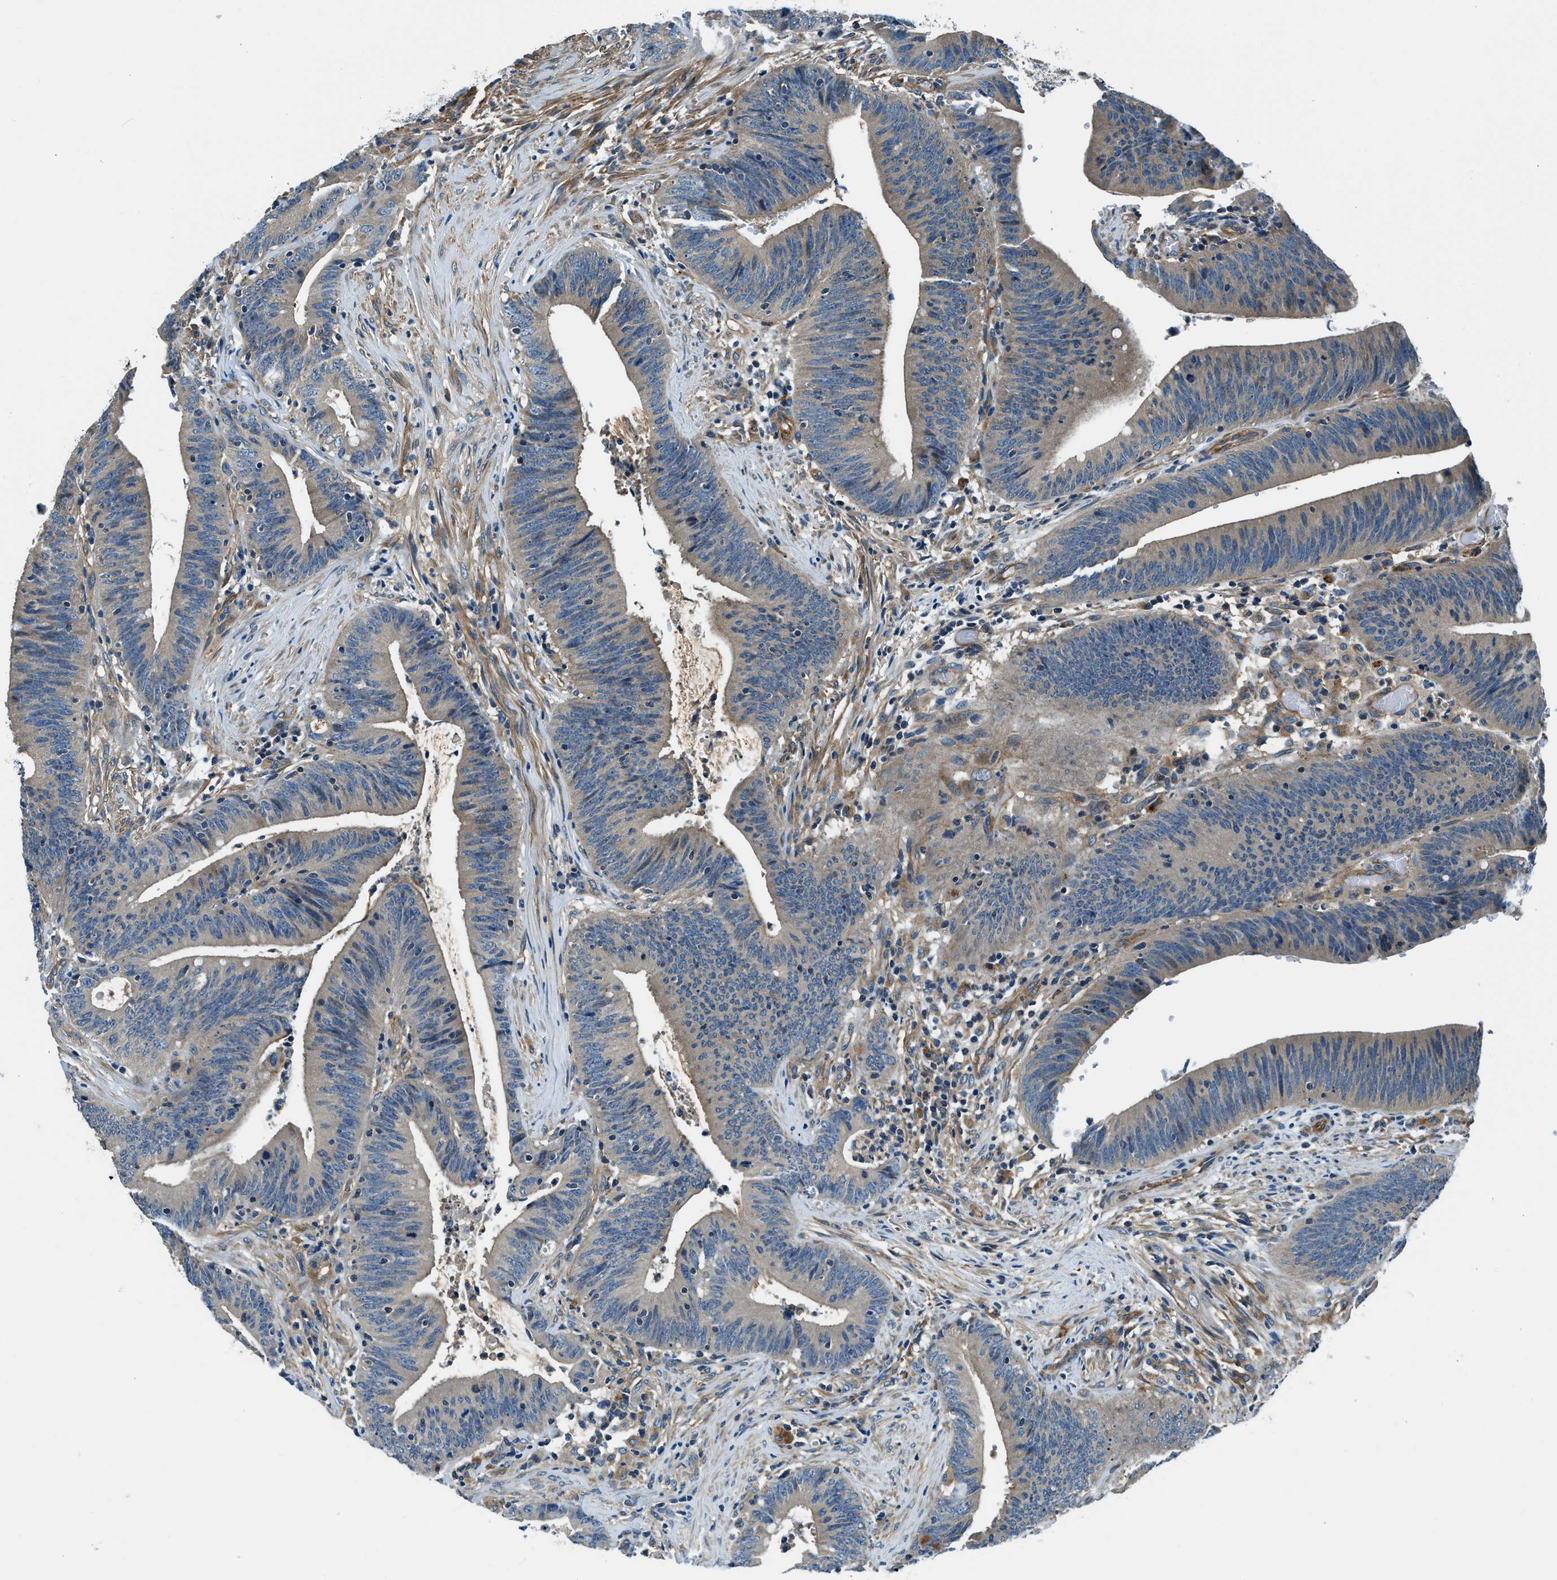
{"staining": {"intensity": "weak", "quantity": "25%-75%", "location": "cytoplasmic/membranous"}, "tissue": "colorectal cancer", "cell_type": "Tumor cells", "image_type": "cancer", "snomed": [{"axis": "morphology", "description": "Normal tissue, NOS"}, {"axis": "morphology", "description": "Adenocarcinoma, NOS"}, {"axis": "topography", "description": "Rectum"}], "caption": "A brown stain shows weak cytoplasmic/membranous expression of a protein in human colorectal cancer (adenocarcinoma) tumor cells.", "gene": "SLC19A2", "patient": {"sex": "female", "age": 66}}